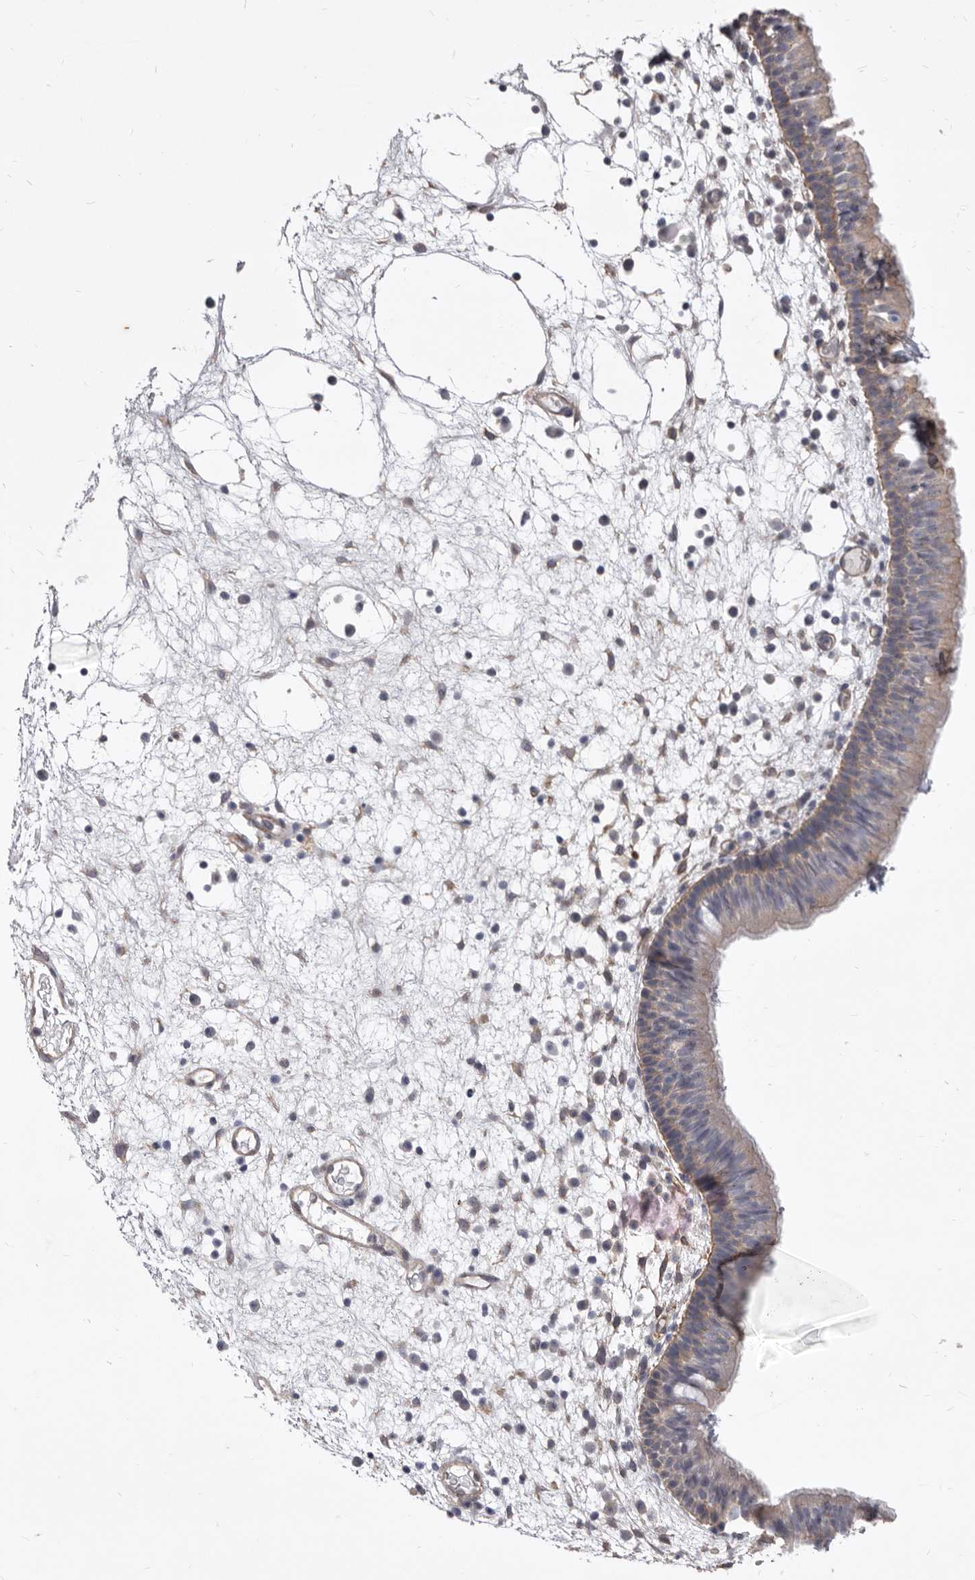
{"staining": {"intensity": "weak", "quantity": "<25%", "location": "cytoplasmic/membranous"}, "tissue": "nasopharynx", "cell_type": "Respiratory epithelial cells", "image_type": "normal", "snomed": [{"axis": "morphology", "description": "Normal tissue, NOS"}, {"axis": "morphology", "description": "Inflammation, NOS"}, {"axis": "morphology", "description": "Malignant melanoma, Metastatic site"}, {"axis": "topography", "description": "Nasopharynx"}], "caption": "Immunohistochemistry (IHC) image of normal nasopharynx: human nasopharynx stained with DAB exhibits no significant protein positivity in respiratory epithelial cells. (Immunohistochemistry (IHC), brightfield microscopy, high magnification).", "gene": "P2RX6", "patient": {"sex": "male", "age": 70}}